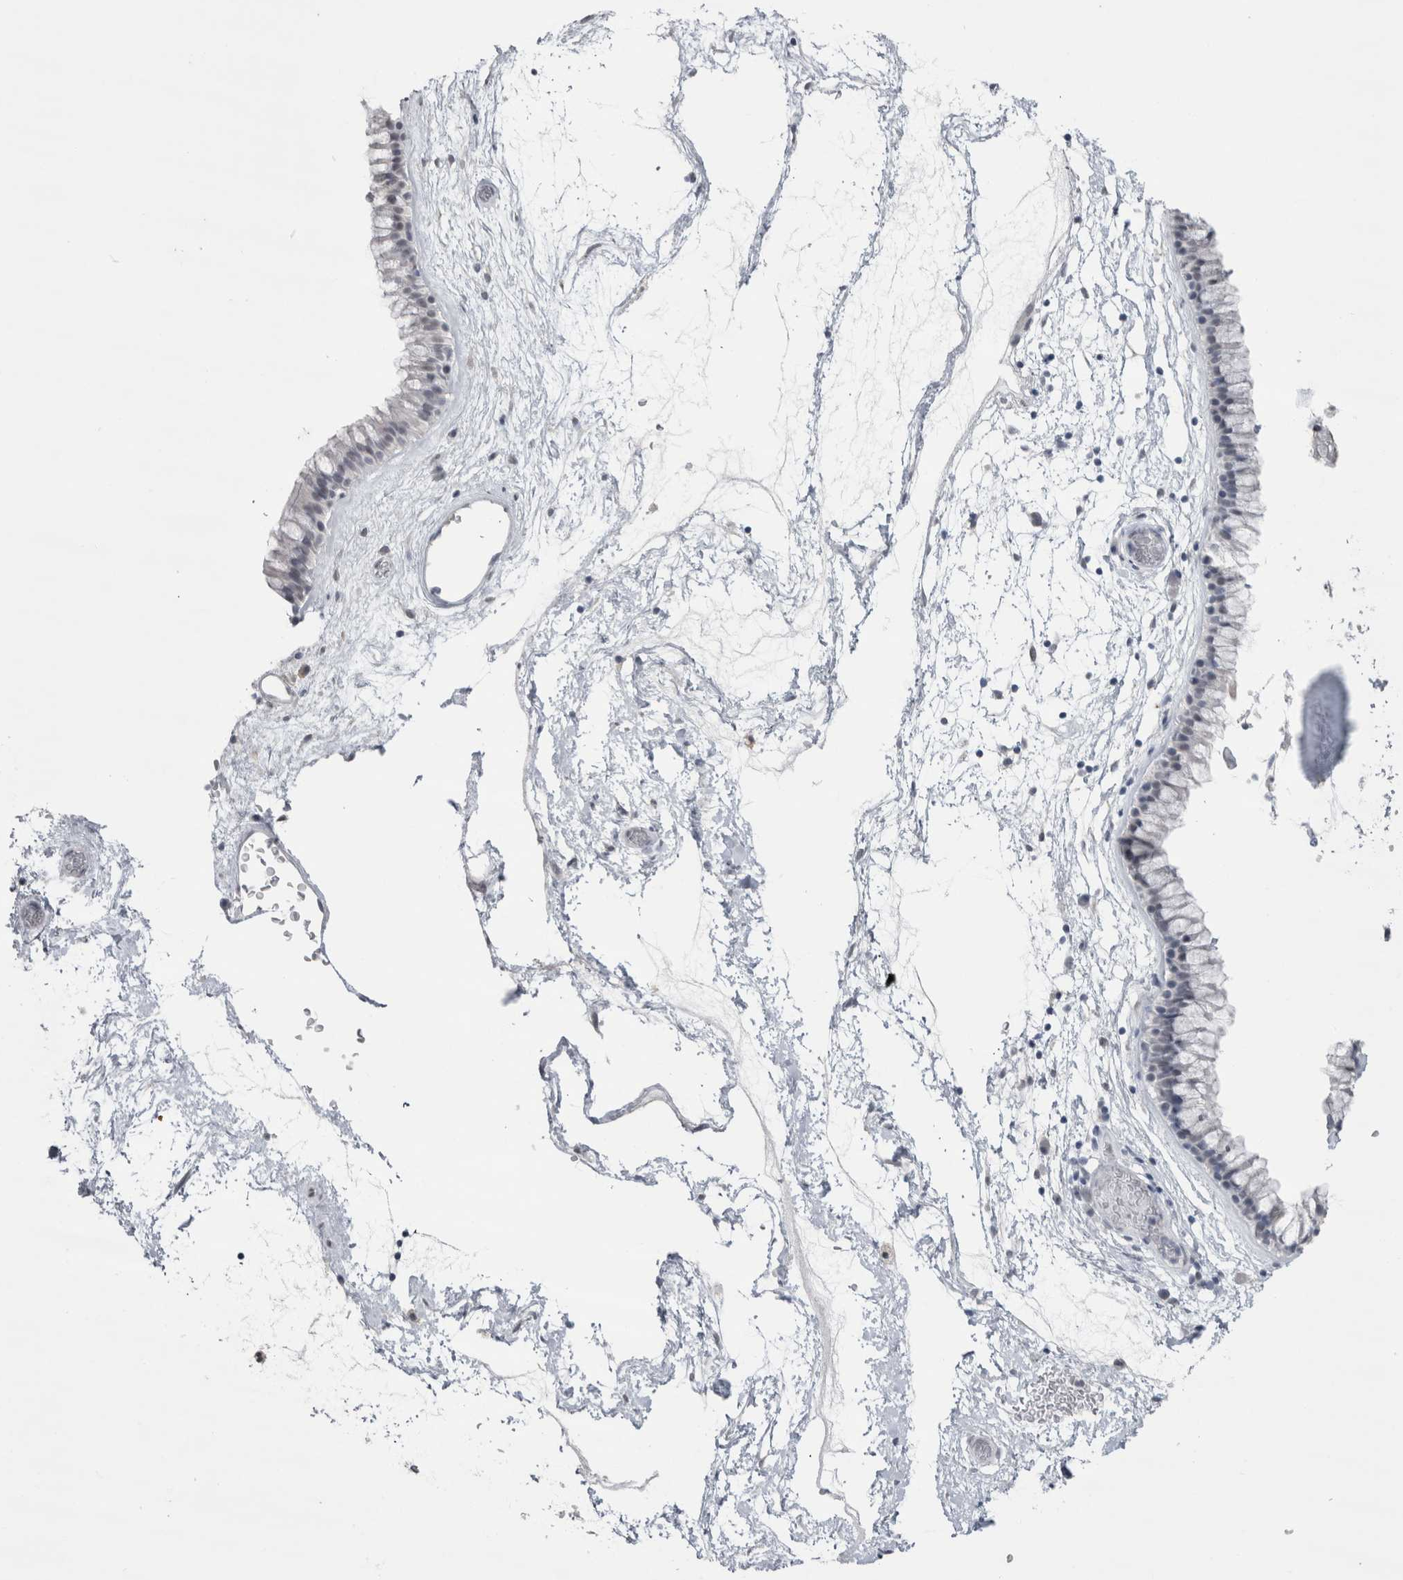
{"staining": {"intensity": "negative", "quantity": "none", "location": "none"}, "tissue": "nasopharynx", "cell_type": "Respiratory epithelial cells", "image_type": "normal", "snomed": [{"axis": "morphology", "description": "Normal tissue, NOS"}, {"axis": "morphology", "description": "Inflammation, NOS"}, {"axis": "topography", "description": "Nasopharynx"}], "caption": "IHC photomicrograph of unremarkable nasopharynx stained for a protein (brown), which demonstrates no positivity in respiratory epithelial cells. (Brightfield microscopy of DAB (3,3'-diaminobenzidine) immunohistochemistry (IHC) at high magnification).", "gene": "CDH17", "patient": {"sex": "male", "age": 48}}